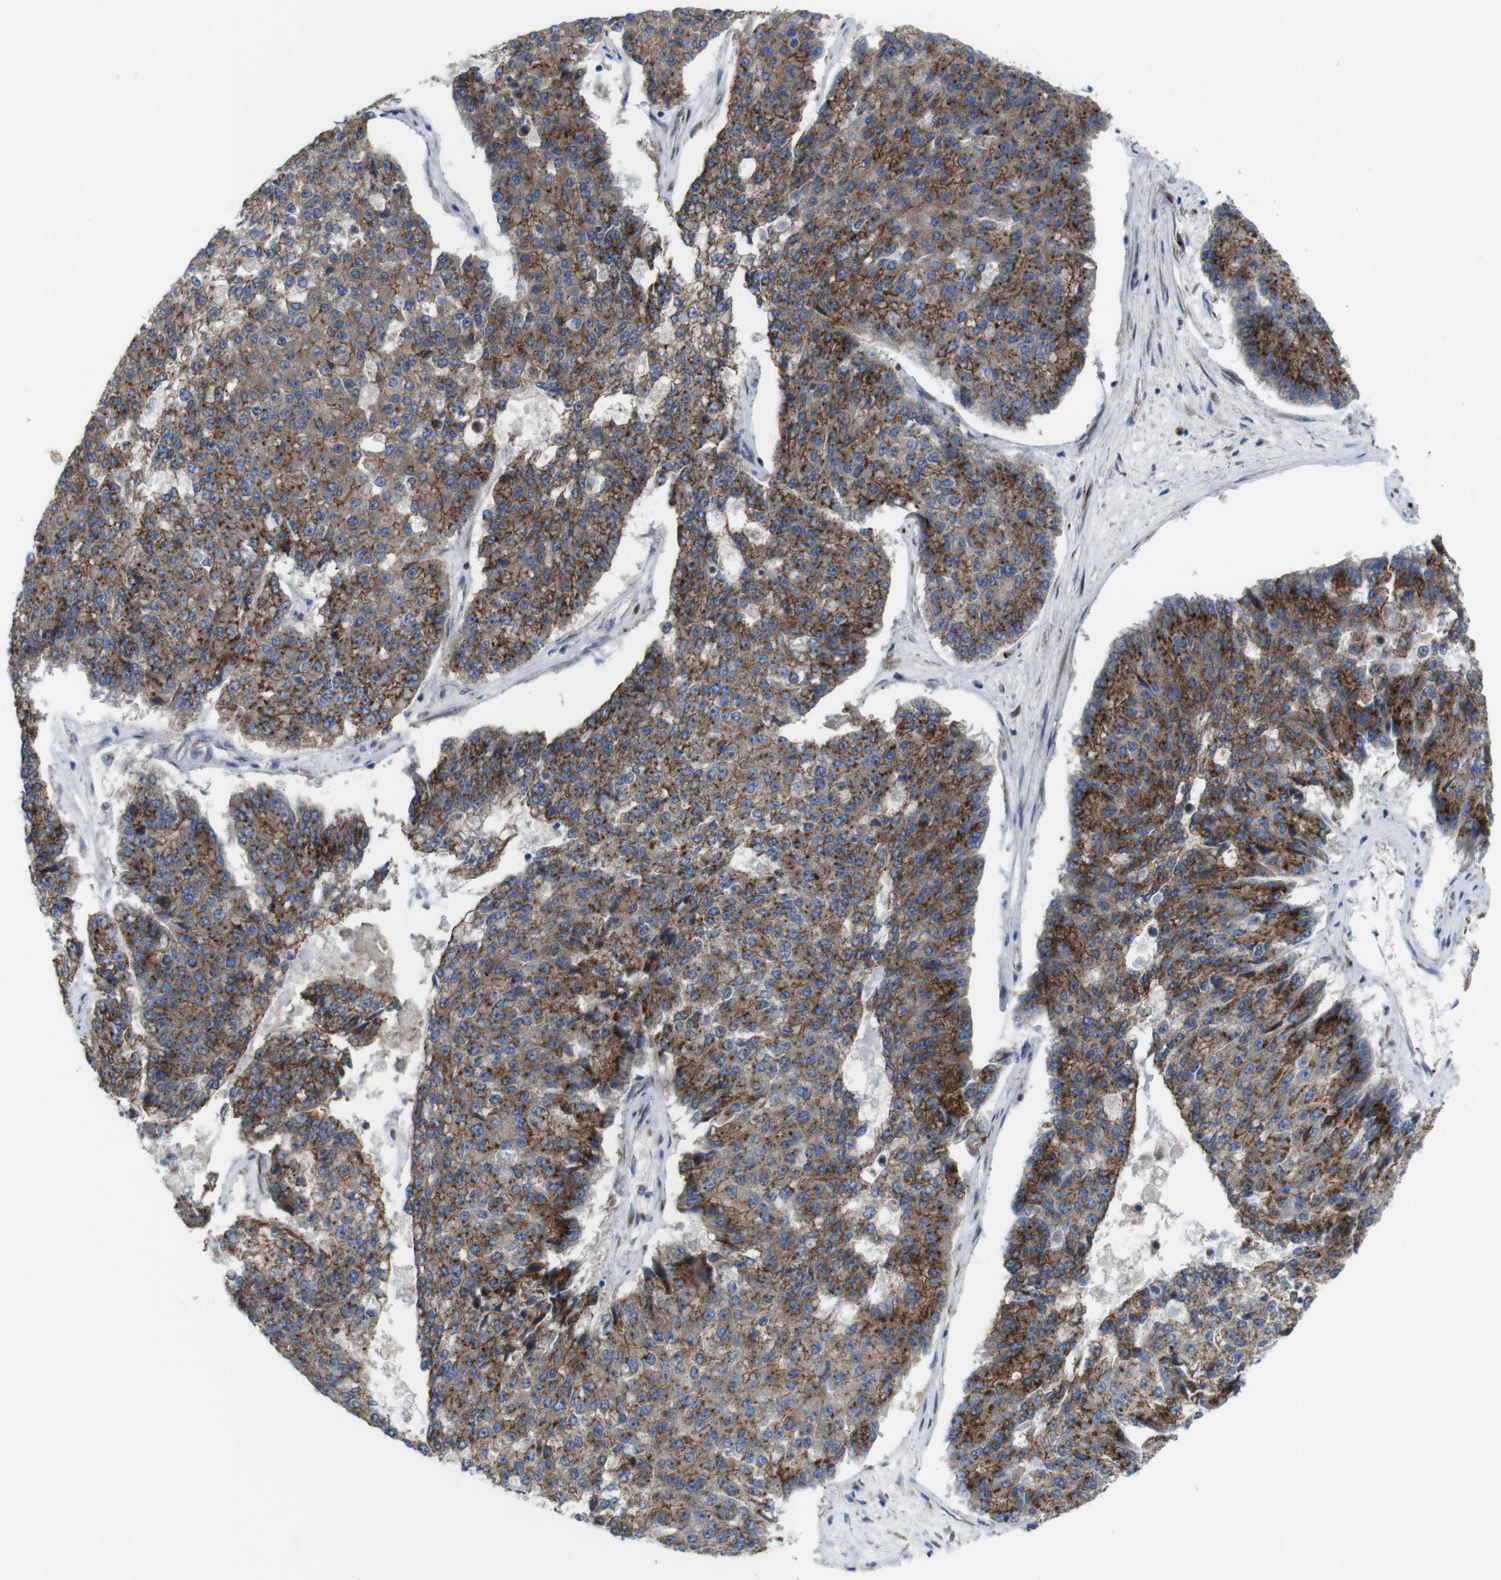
{"staining": {"intensity": "strong", "quantity": "25%-75%", "location": "cytoplasmic/membranous"}, "tissue": "pancreatic cancer", "cell_type": "Tumor cells", "image_type": "cancer", "snomed": [{"axis": "morphology", "description": "Adenocarcinoma, NOS"}, {"axis": "topography", "description": "Pancreas"}], "caption": "Adenocarcinoma (pancreatic) stained with immunohistochemistry demonstrates strong cytoplasmic/membranous staining in about 25%-75% of tumor cells. The protein is stained brown, and the nuclei are stained in blue (DAB IHC with brightfield microscopy, high magnification).", "gene": "EFCAB14", "patient": {"sex": "male", "age": 50}}